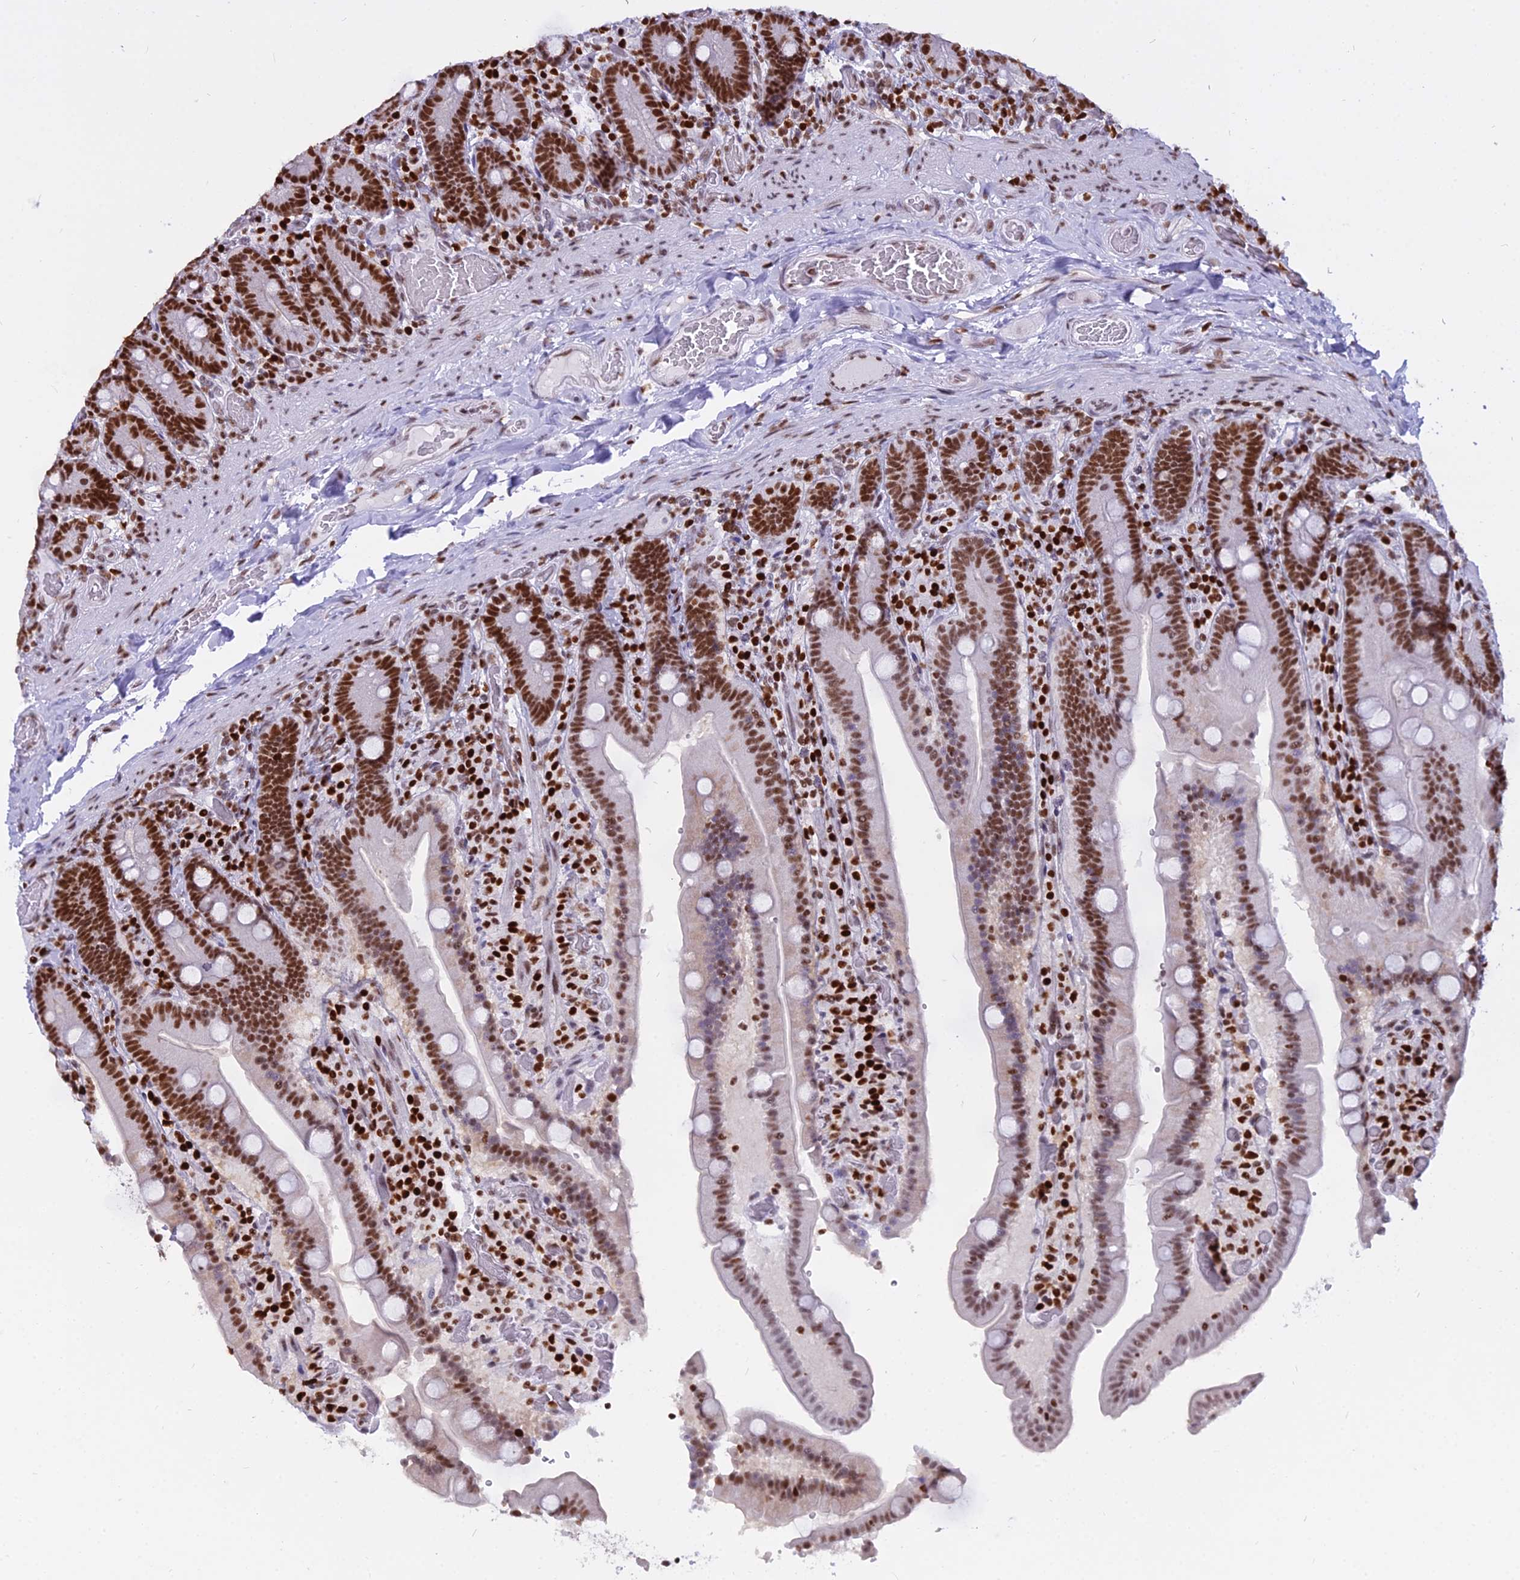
{"staining": {"intensity": "strong", "quantity": ">75%", "location": "nuclear"}, "tissue": "duodenum", "cell_type": "Glandular cells", "image_type": "normal", "snomed": [{"axis": "morphology", "description": "Normal tissue, NOS"}, {"axis": "topography", "description": "Duodenum"}], "caption": "IHC image of normal duodenum: human duodenum stained using immunohistochemistry (IHC) displays high levels of strong protein expression localized specifically in the nuclear of glandular cells, appearing as a nuclear brown color.", "gene": "PARP1", "patient": {"sex": "female", "age": 62}}